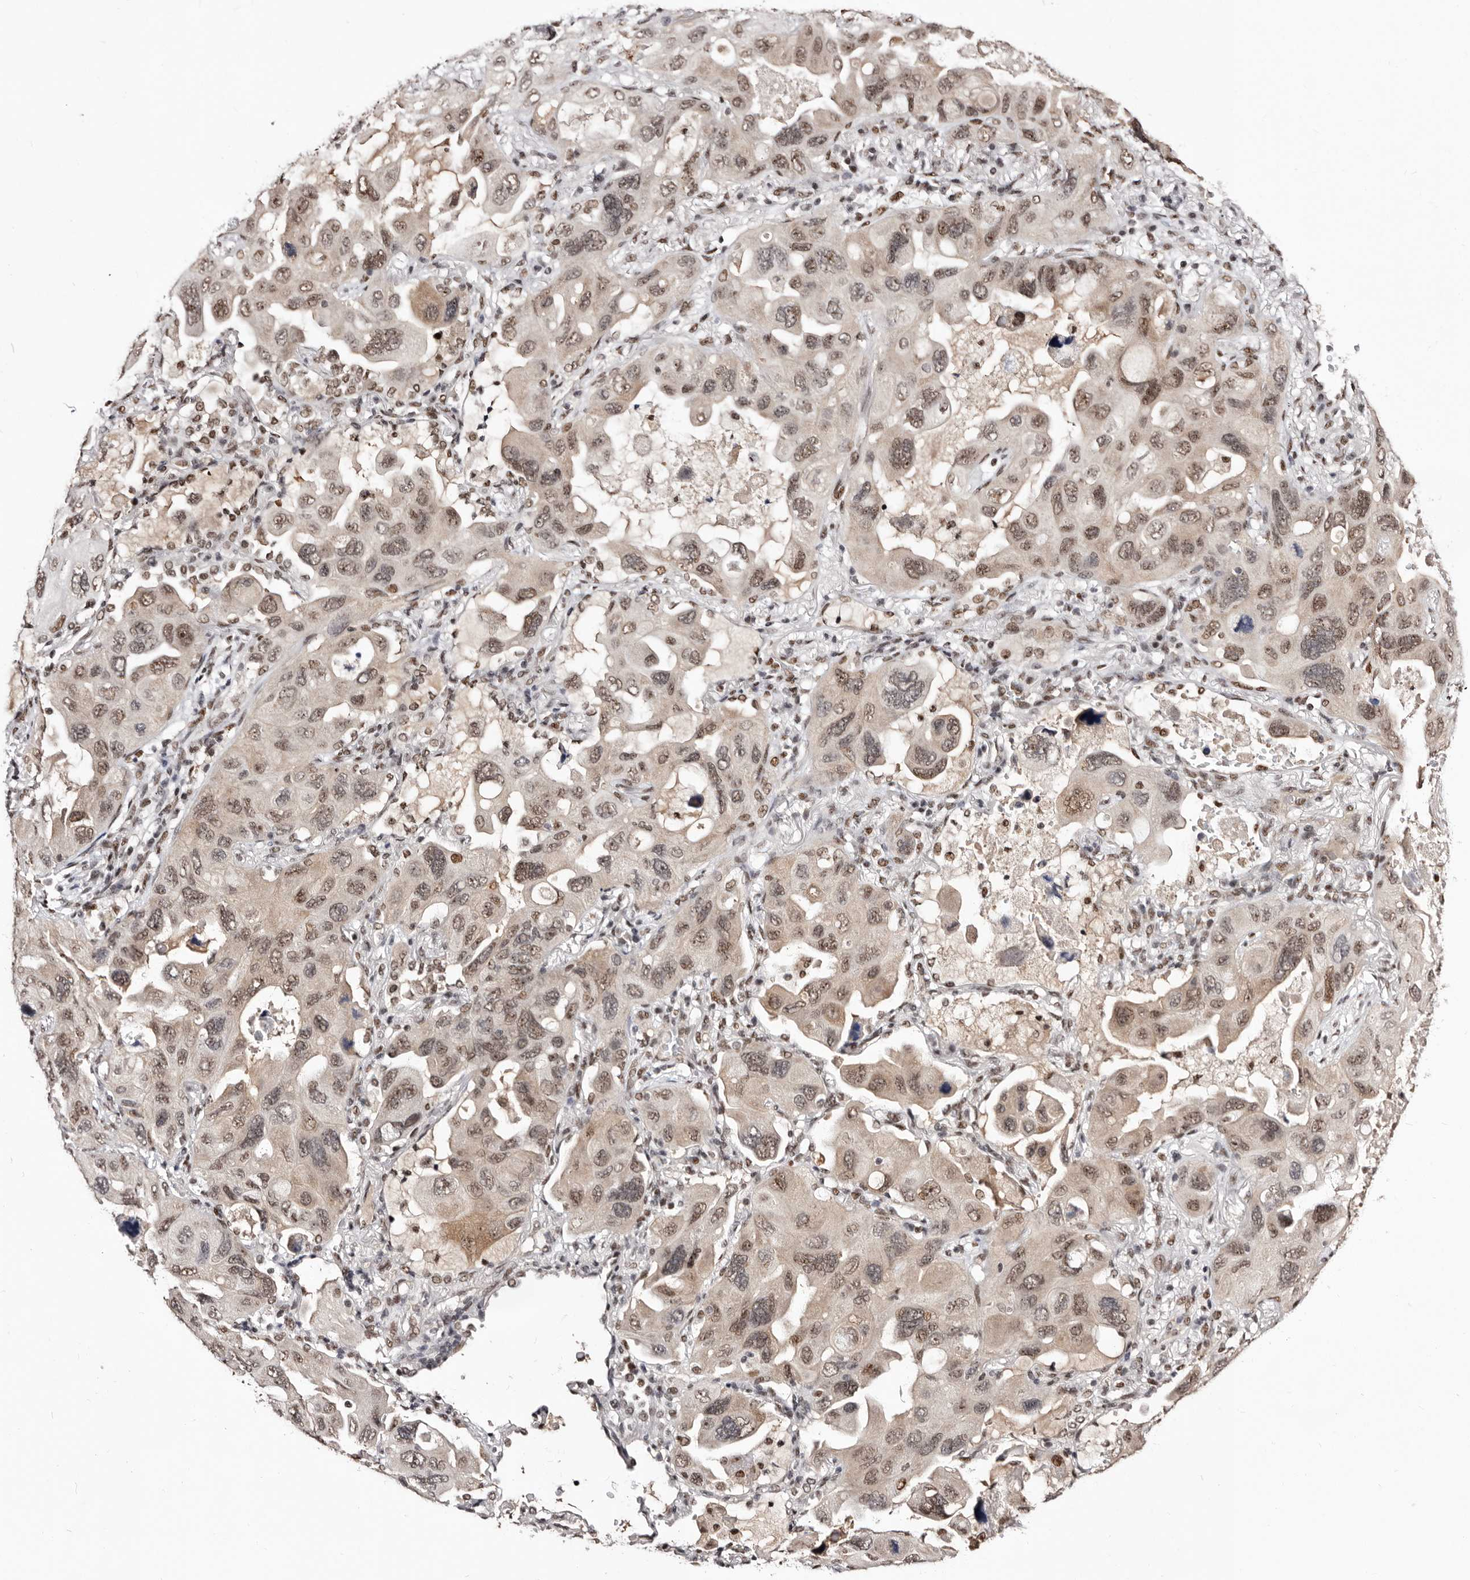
{"staining": {"intensity": "weak", "quantity": ">75%", "location": "nuclear"}, "tissue": "lung cancer", "cell_type": "Tumor cells", "image_type": "cancer", "snomed": [{"axis": "morphology", "description": "Squamous cell carcinoma, NOS"}, {"axis": "topography", "description": "Lung"}], "caption": "Squamous cell carcinoma (lung) stained with immunohistochemistry (IHC) shows weak nuclear staining in approximately >75% of tumor cells. (DAB (3,3'-diaminobenzidine) = brown stain, brightfield microscopy at high magnification).", "gene": "ANAPC11", "patient": {"sex": "female", "age": 73}}